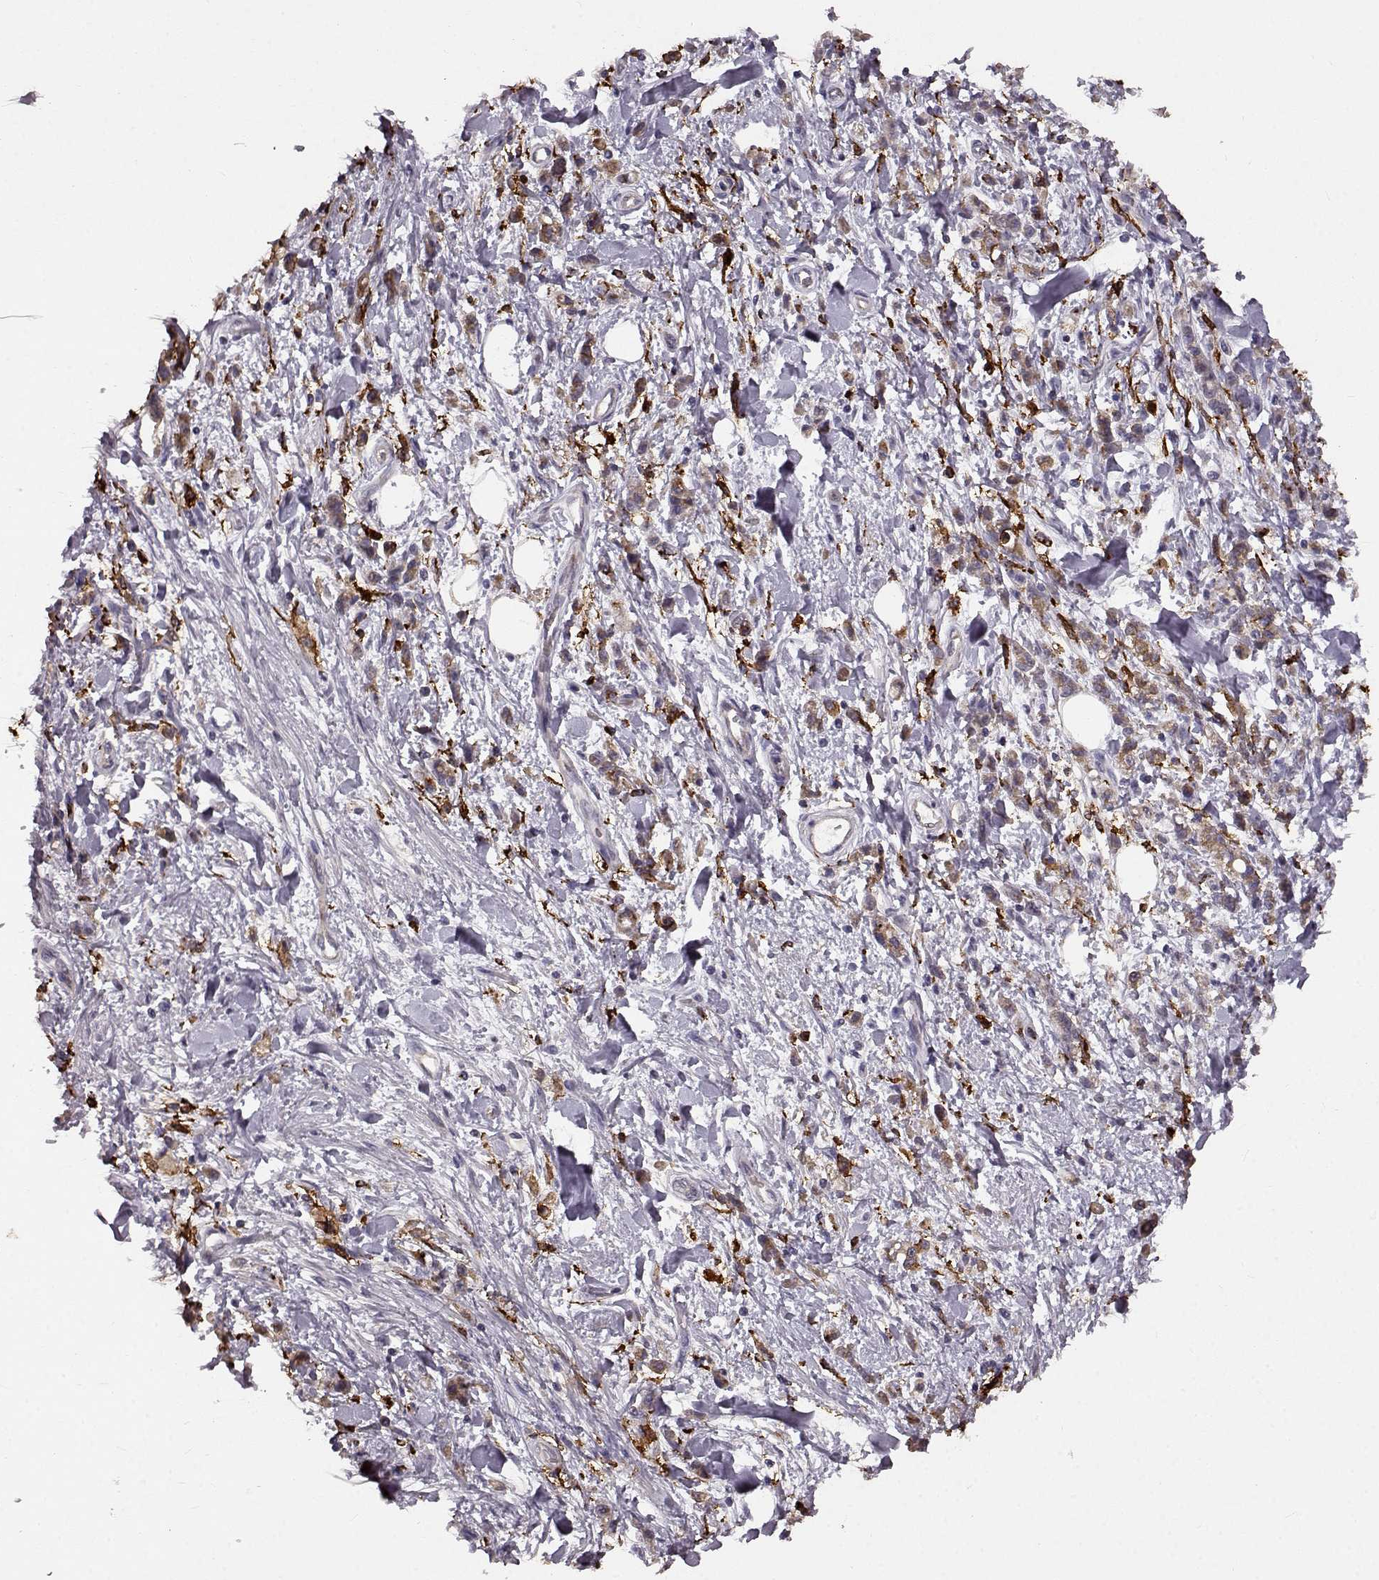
{"staining": {"intensity": "weak", "quantity": "<25%", "location": "cytoplasmic/membranous"}, "tissue": "stomach cancer", "cell_type": "Tumor cells", "image_type": "cancer", "snomed": [{"axis": "morphology", "description": "Adenocarcinoma, NOS"}, {"axis": "topography", "description": "Stomach"}], "caption": "The micrograph displays no staining of tumor cells in stomach cancer.", "gene": "CCNF", "patient": {"sex": "male", "age": 77}}